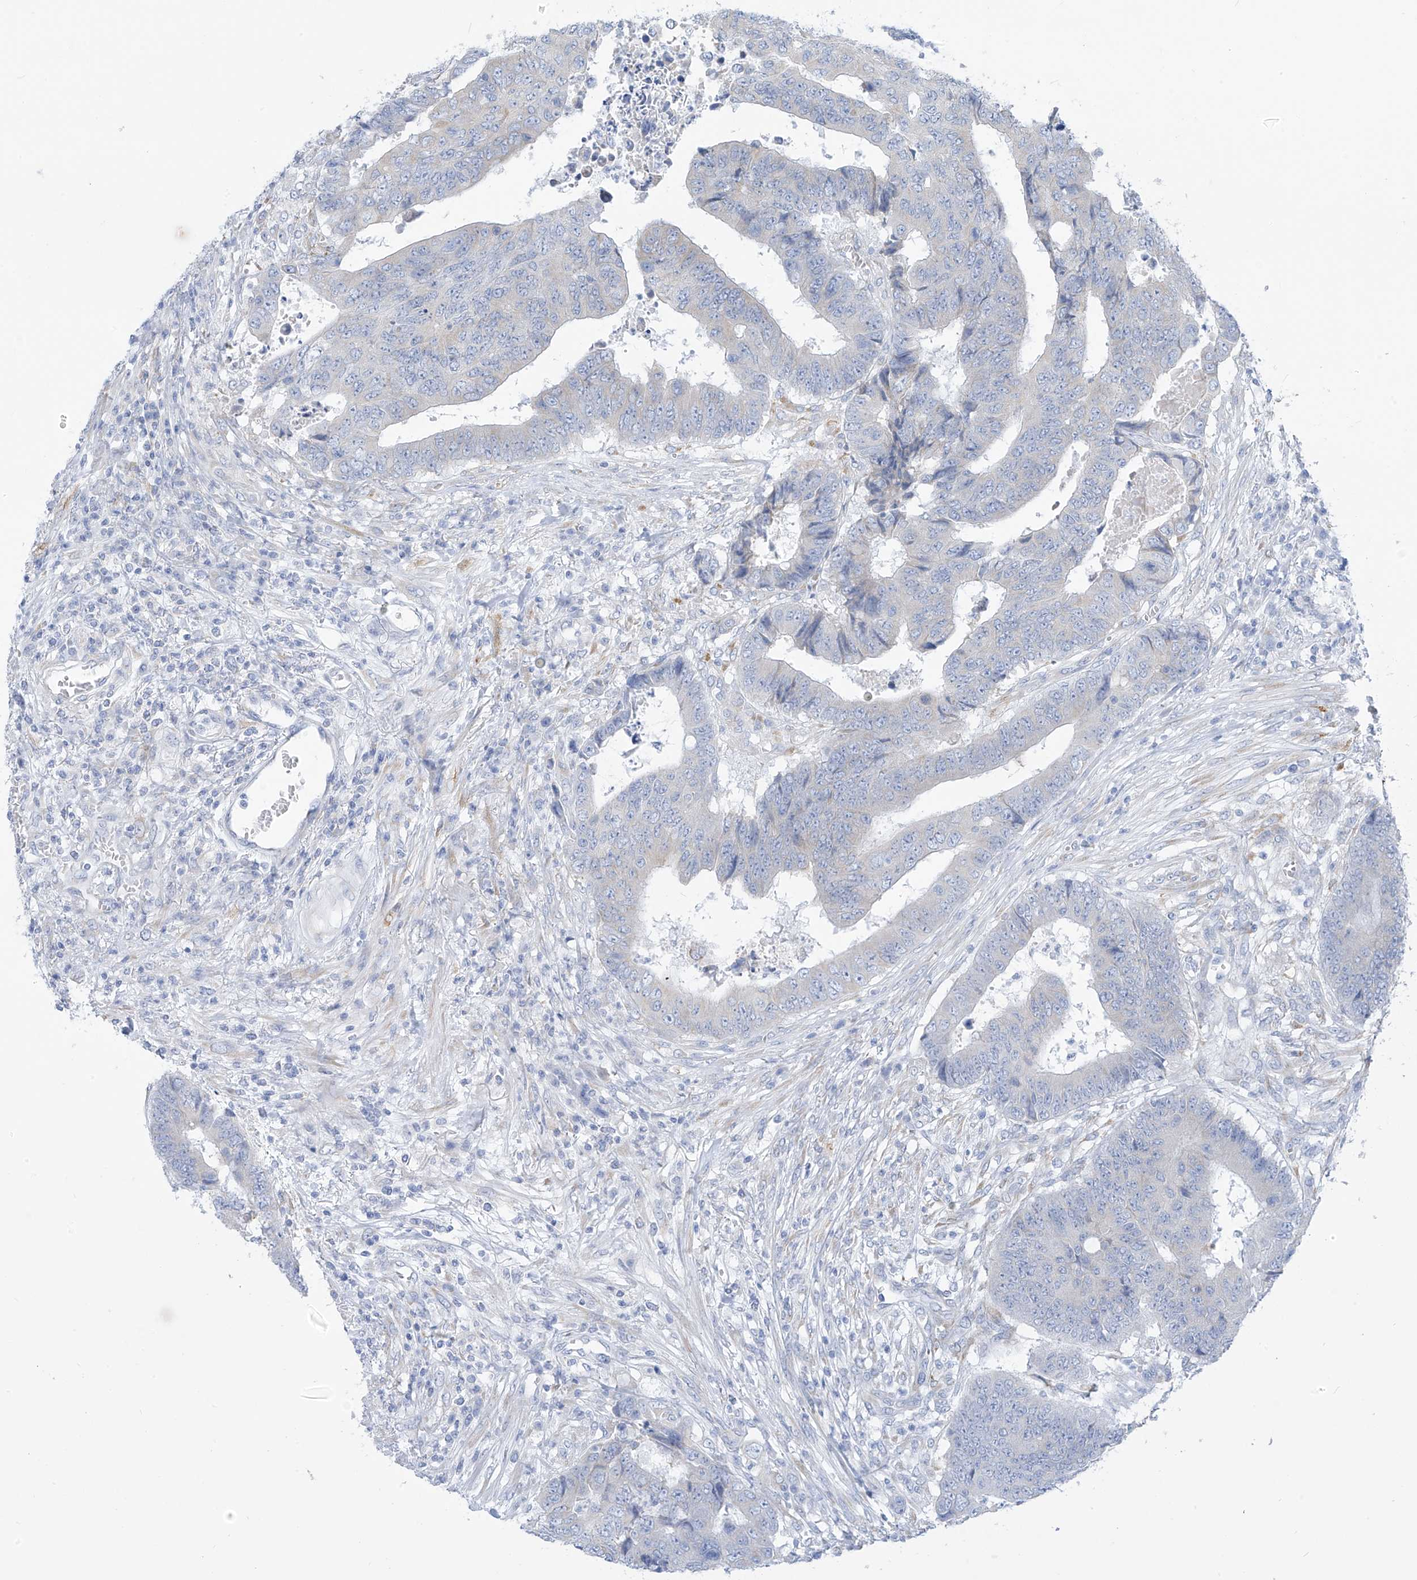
{"staining": {"intensity": "negative", "quantity": "none", "location": "none"}, "tissue": "colorectal cancer", "cell_type": "Tumor cells", "image_type": "cancer", "snomed": [{"axis": "morphology", "description": "Adenocarcinoma, NOS"}, {"axis": "topography", "description": "Rectum"}], "caption": "IHC of human colorectal cancer shows no staining in tumor cells.", "gene": "RCN2", "patient": {"sex": "male", "age": 84}}